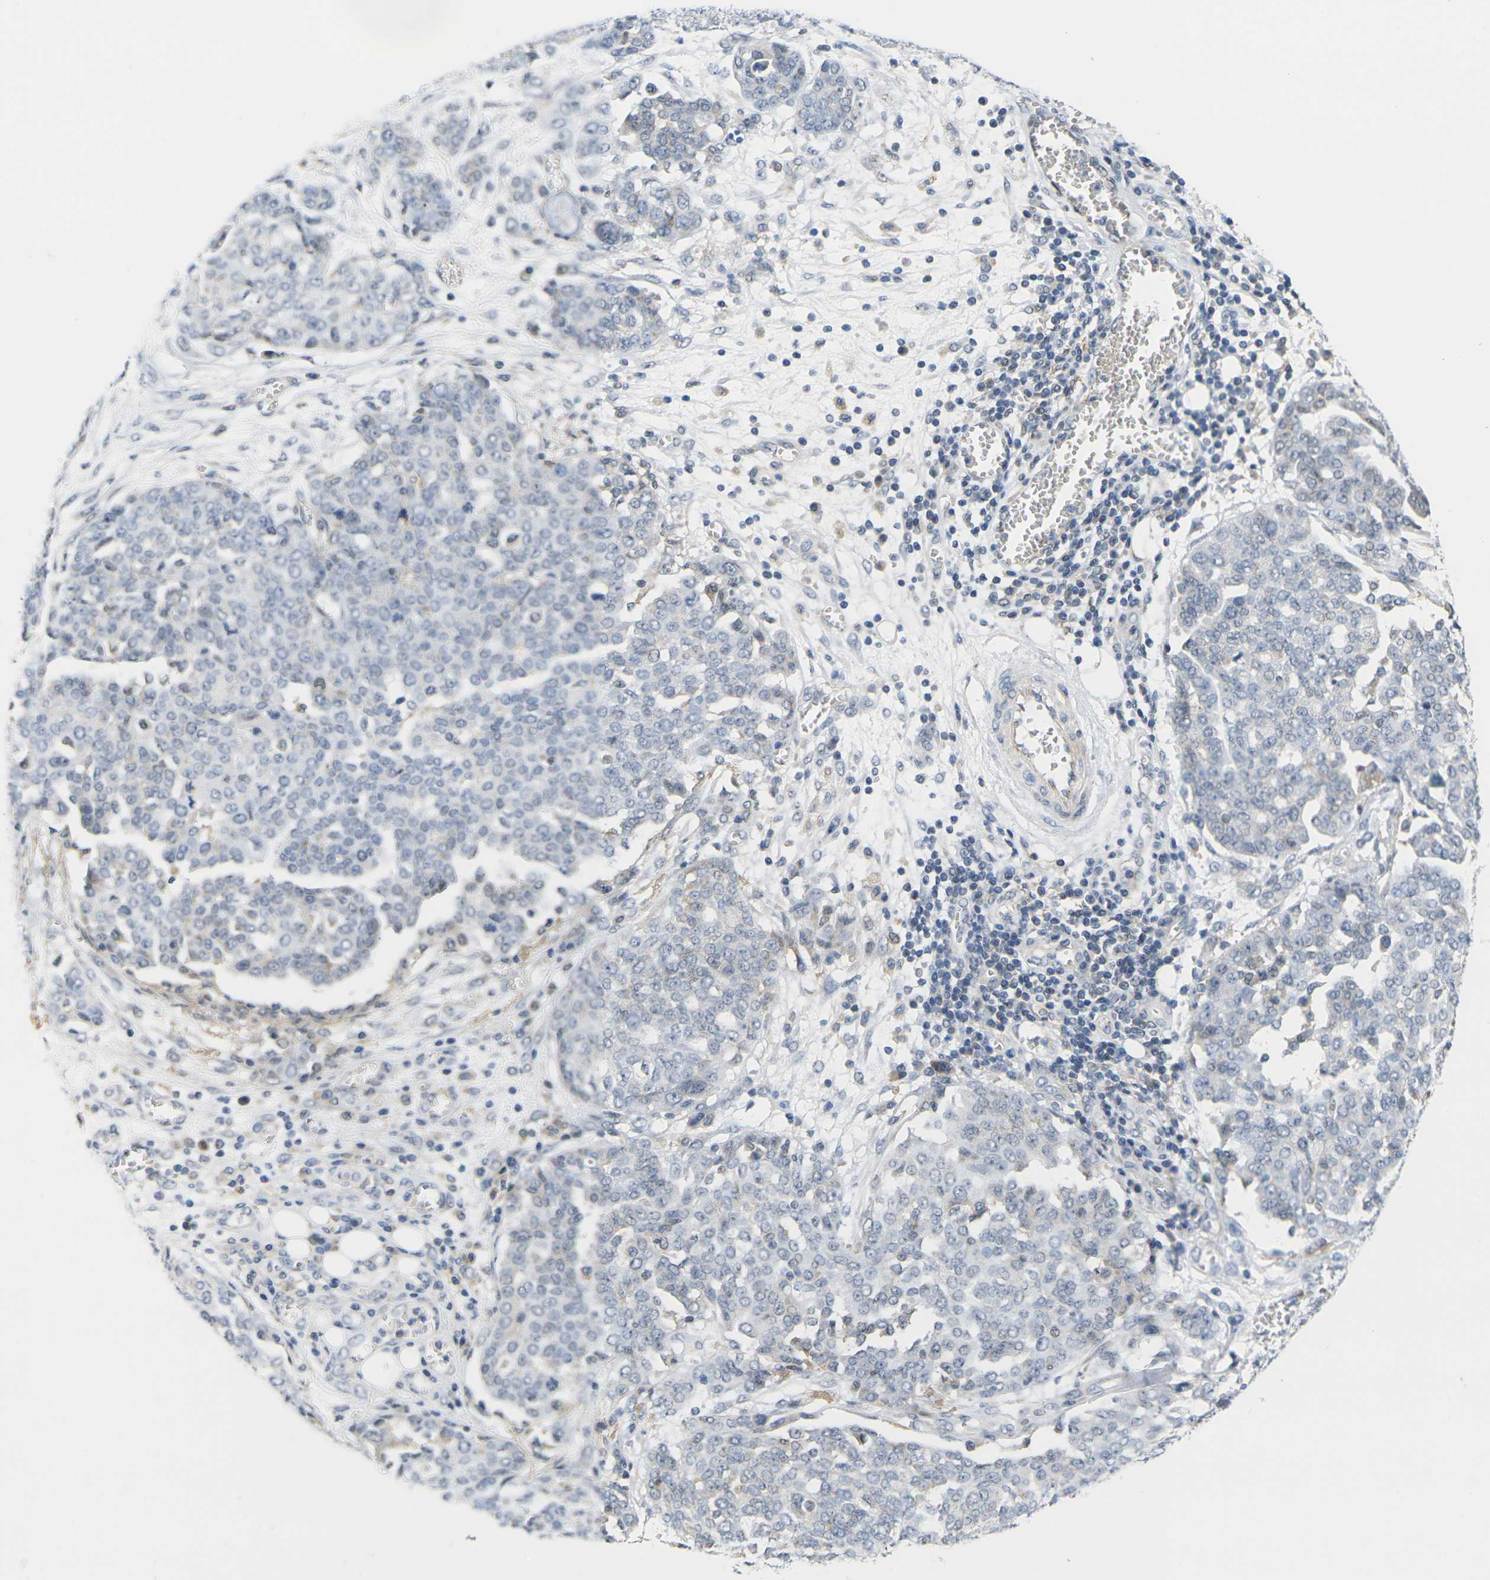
{"staining": {"intensity": "negative", "quantity": "none", "location": "none"}, "tissue": "ovarian cancer", "cell_type": "Tumor cells", "image_type": "cancer", "snomed": [{"axis": "morphology", "description": "Cystadenocarcinoma, serous, NOS"}, {"axis": "topography", "description": "Soft tissue"}, {"axis": "topography", "description": "Ovary"}], "caption": "The photomicrograph demonstrates no staining of tumor cells in serous cystadenocarcinoma (ovarian).", "gene": "OTOF", "patient": {"sex": "female", "age": 57}}